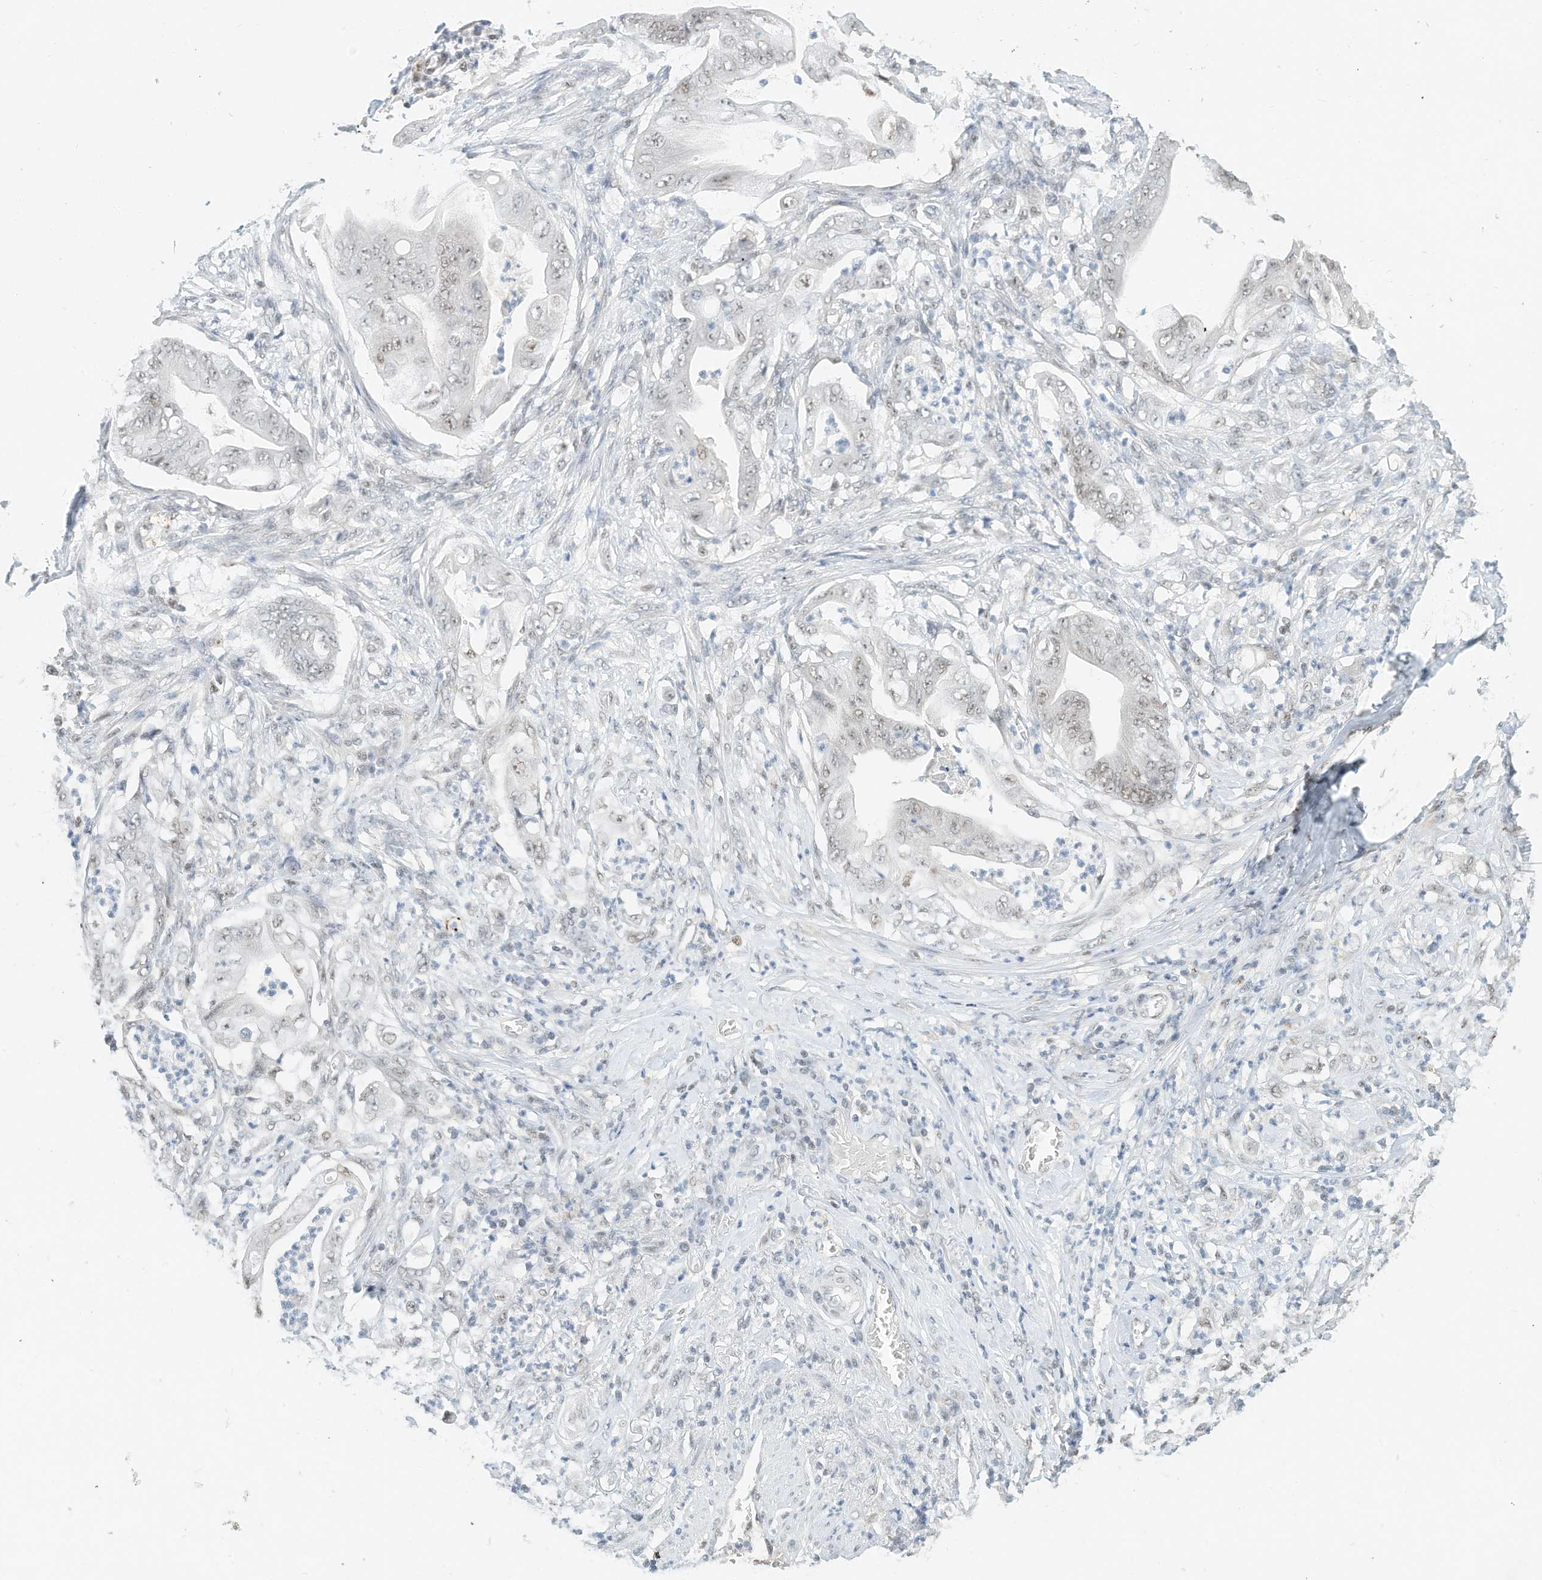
{"staining": {"intensity": "weak", "quantity": "<25%", "location": "nuclear"}, "tissue": "stomach cancer", "cell_type": "Tumor cells", "image_type": "cancer", "snomed": [{"axis": "morphology", "description": "Adenocarcinoma, NOS"}, {"axis": "topography", "description": "Stomach"}], "caption": "Immunohistochemistry (IHC) micrograph of human adenocarcinoma (stomach) stained for a protein (brown), which demonstrates no positivity in tumor cells. (DAB (3,3'-diaminobenzidine) IHC, high magnification).", "gene": "OGT", "patient": {"sex": "female", "age": 73}}